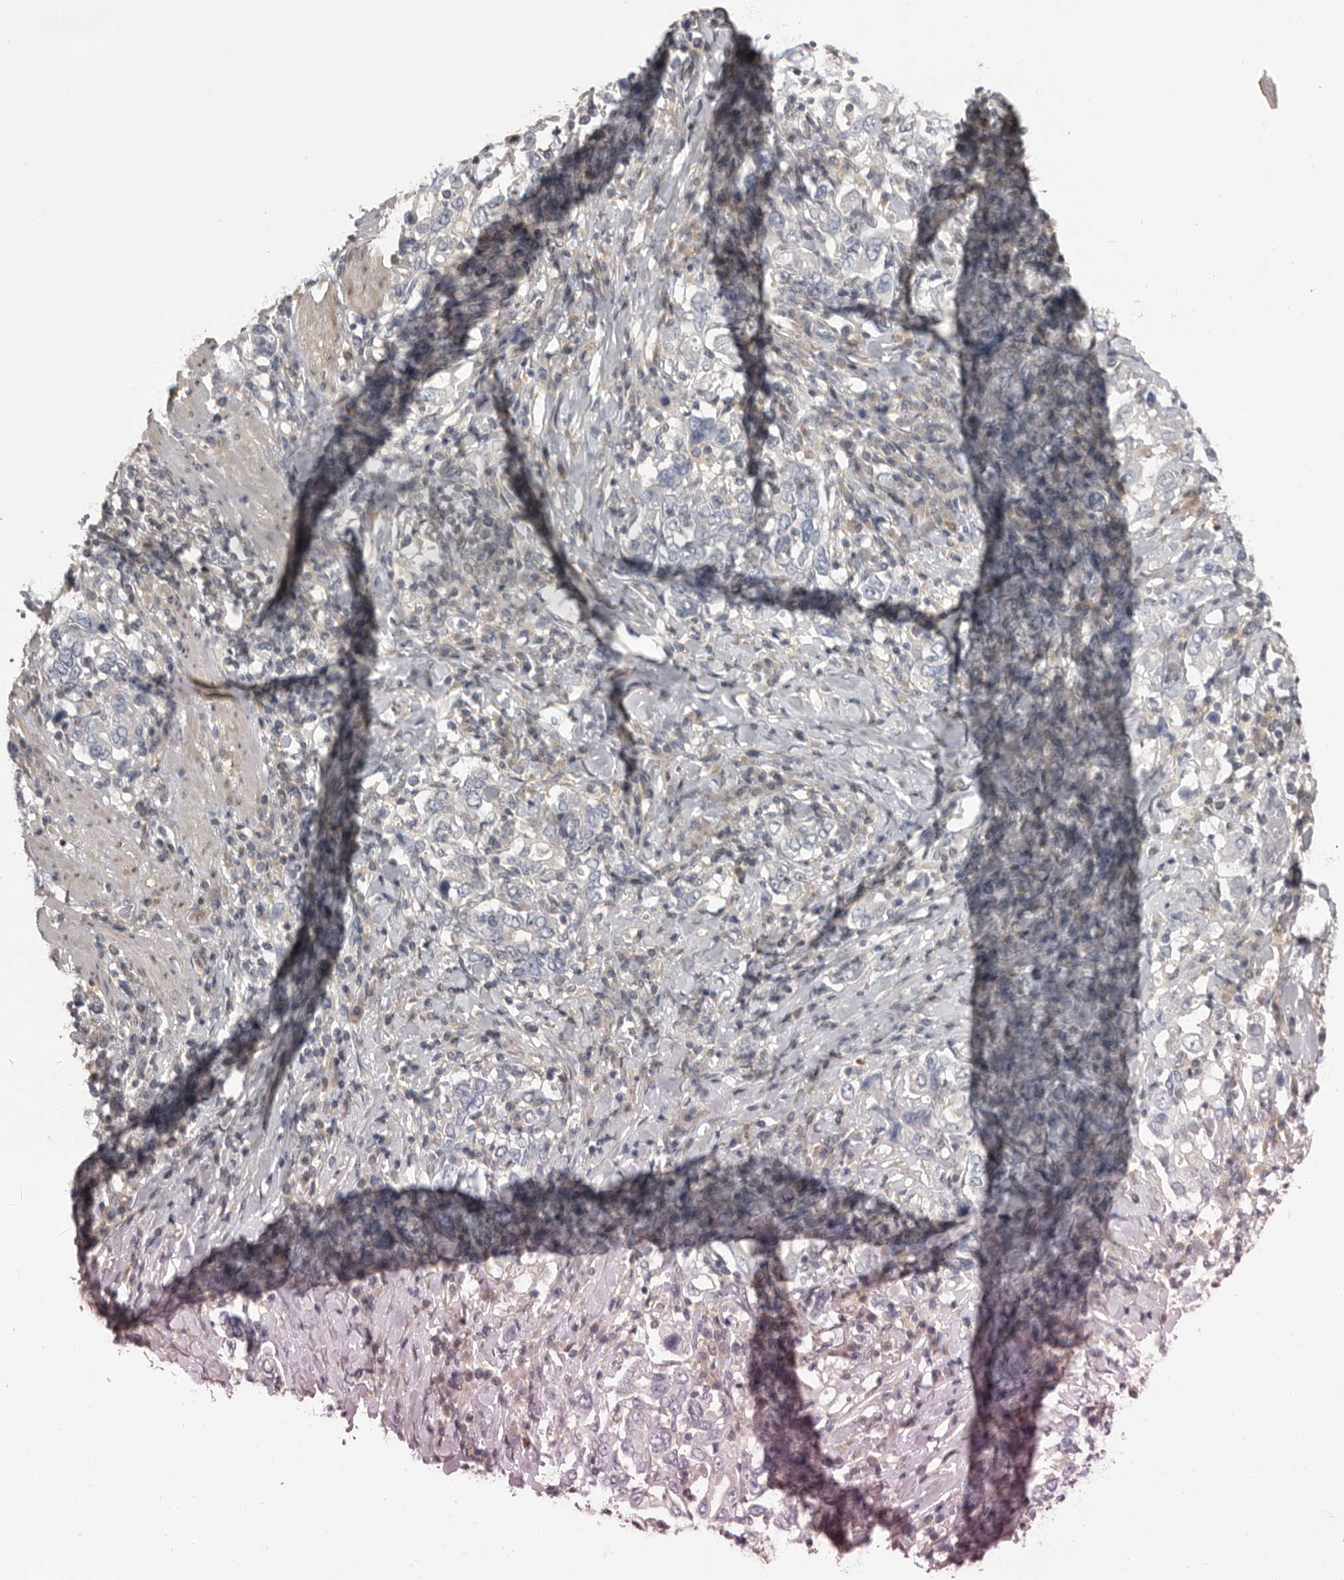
{"staining": {"intensity": "negative", "quantity": "none", "location": "none"}, "tissue": "stomach cancer", "cell_type": "Tumor cells", "image_type": "cancer", "snomed": [{"axis": "morphology", "description": "Adenocarcinoma, NOS"}, {"axis": "topography", "description": "Stomach, upper"}], "caption": "Tumor cells are negative for brown protein staining in stomach cancer.", "gene": "MDH1", "patient": {"sex": "male", "age": 62}}